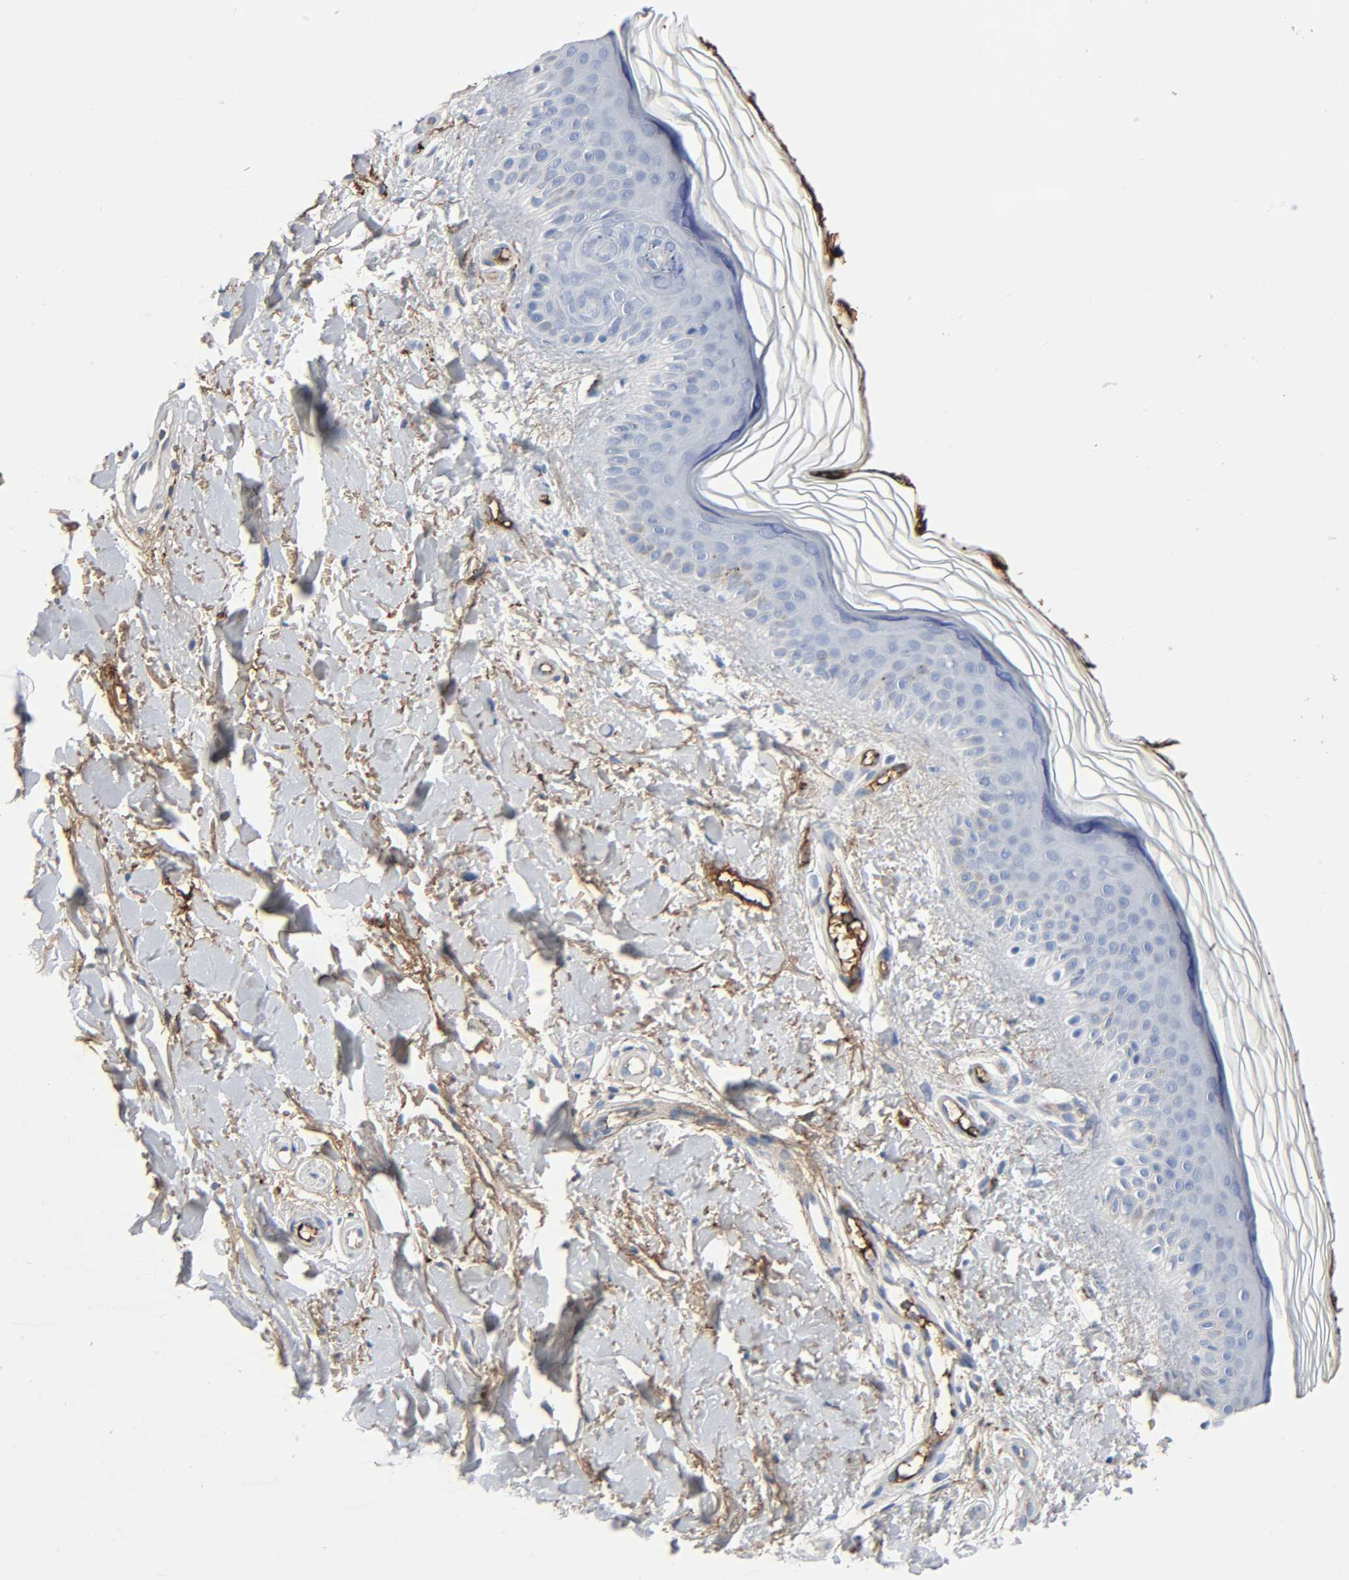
{"staining": {"intensity": "negative", "quantity": "none", "location": "none"}, "tissue": "skin", "cell_type": "Fibroblasts", "image_type": "normal", "snomed": [{"axis": "morphology", "description": "Normal tissue, NOS"}, {"axis": "topography", "description": "Skin"}], "caption": "This micrograph is of benign skin stained with immunohistochemistry to label a protein in brown with the nuclei are counter-stained blue. There is no staining in fibroblasts. Brightfield microscopy of immunohistochemistry stained with DAB (3,3'-diaminobenzidine) (brown) and hematoxylin (blue), captured at high magnification.", "gene": "C3", "patient": {"sex": "female", "age": 19}}